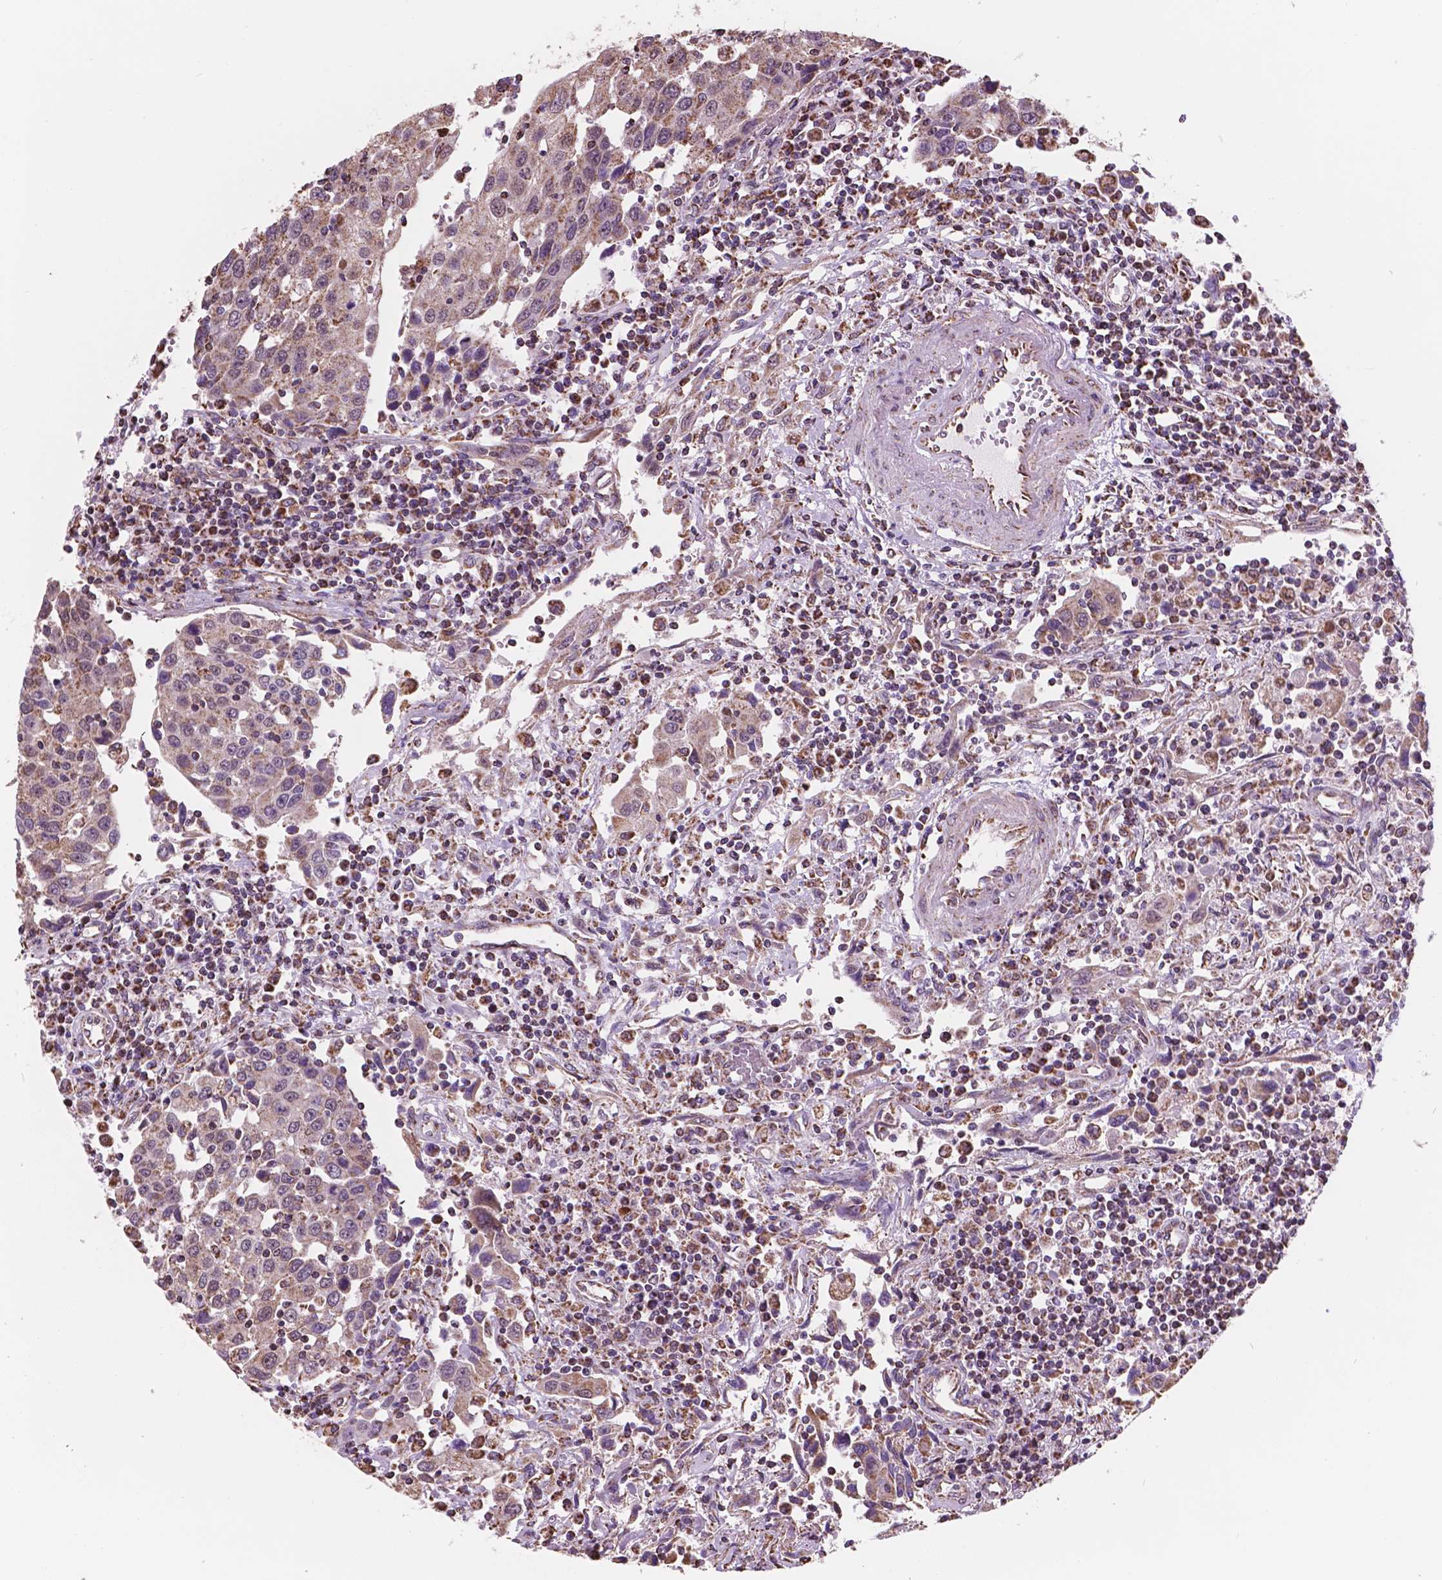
{"staining": {"intensity": "weak", "quantity": "25%-75%", "location": "cytoplasmic/membranous"}, "tissue": "urothelial cancer", "cell_type": "Tumor cells", "image_type": "cancer", "snomed": [{"axis": "morphology", "description": "Urothelial carcinoma, High grade"}, {"axis": "topography", "description": "Urinary bladder"}], "caption": "Human urothelial cancer stained with a protein marker reveals weak staining in tumor cells.", "gene": "SCOC", "patient": {"sex": "female", "age": 85}}